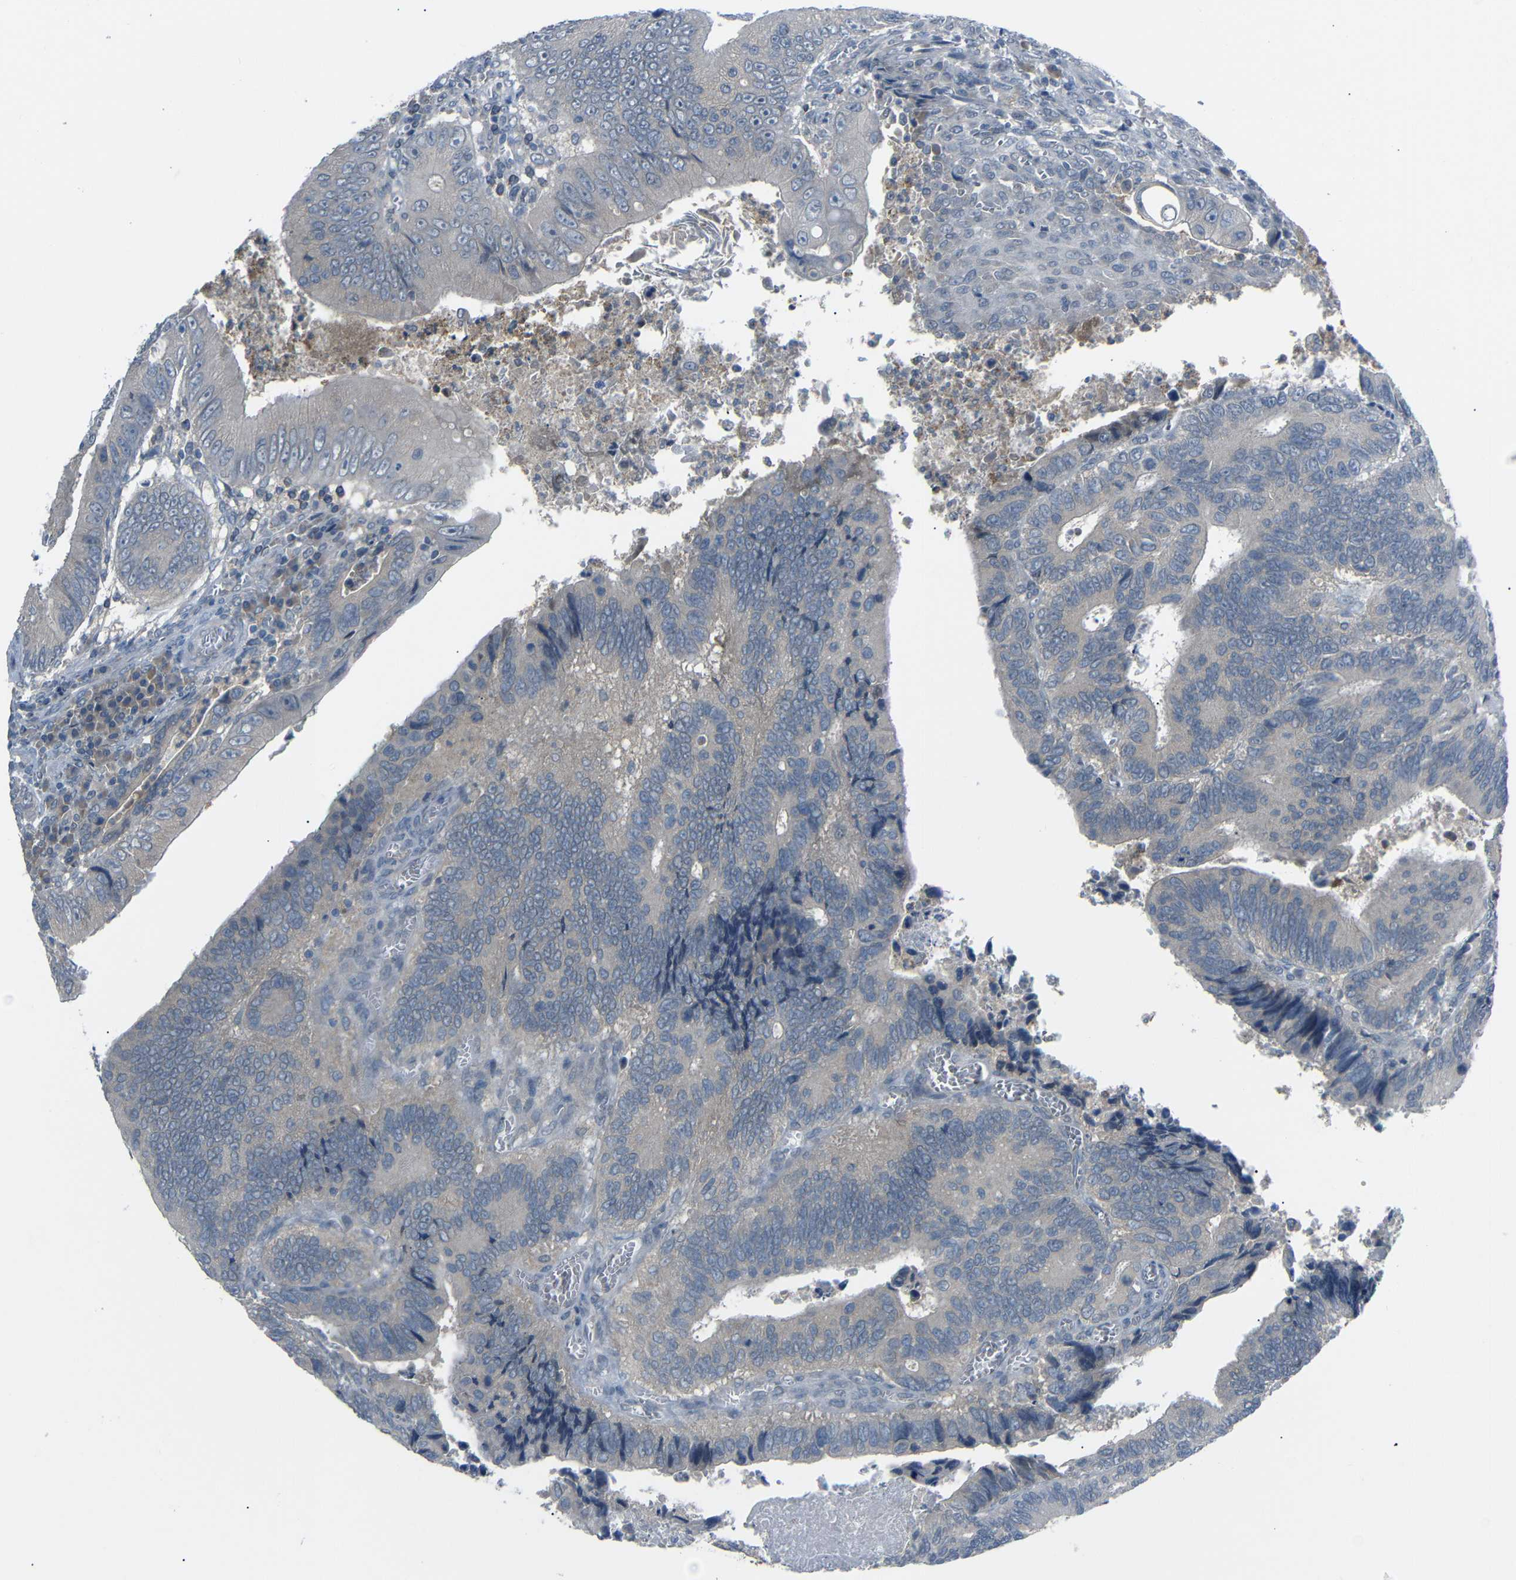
{"staining": {"intensity": "negative", "quantity": "none", "location": "none"}, "tissue": "colorectal cancer", "cell_type": "Tumor cells", "image_type": "cancer", "snomed": [{"axis": "morphology", "description": "Inflammation, NOS"}, {"axis": "morphology", "description": "Adenocarcinoma, NOS"}, {"axis": "topography", "description": "Colon"}], "caption": "Colorectal cancer (adenocarcinoma) was stained to show a protein in brown. There is no significant expression in tumor cells. (Brightfield microscopy of DAB immunohistochemistry (IHC) at high magnification).", "gene": "C6orf89", "patient": {"sex": "male", "age": 72}}